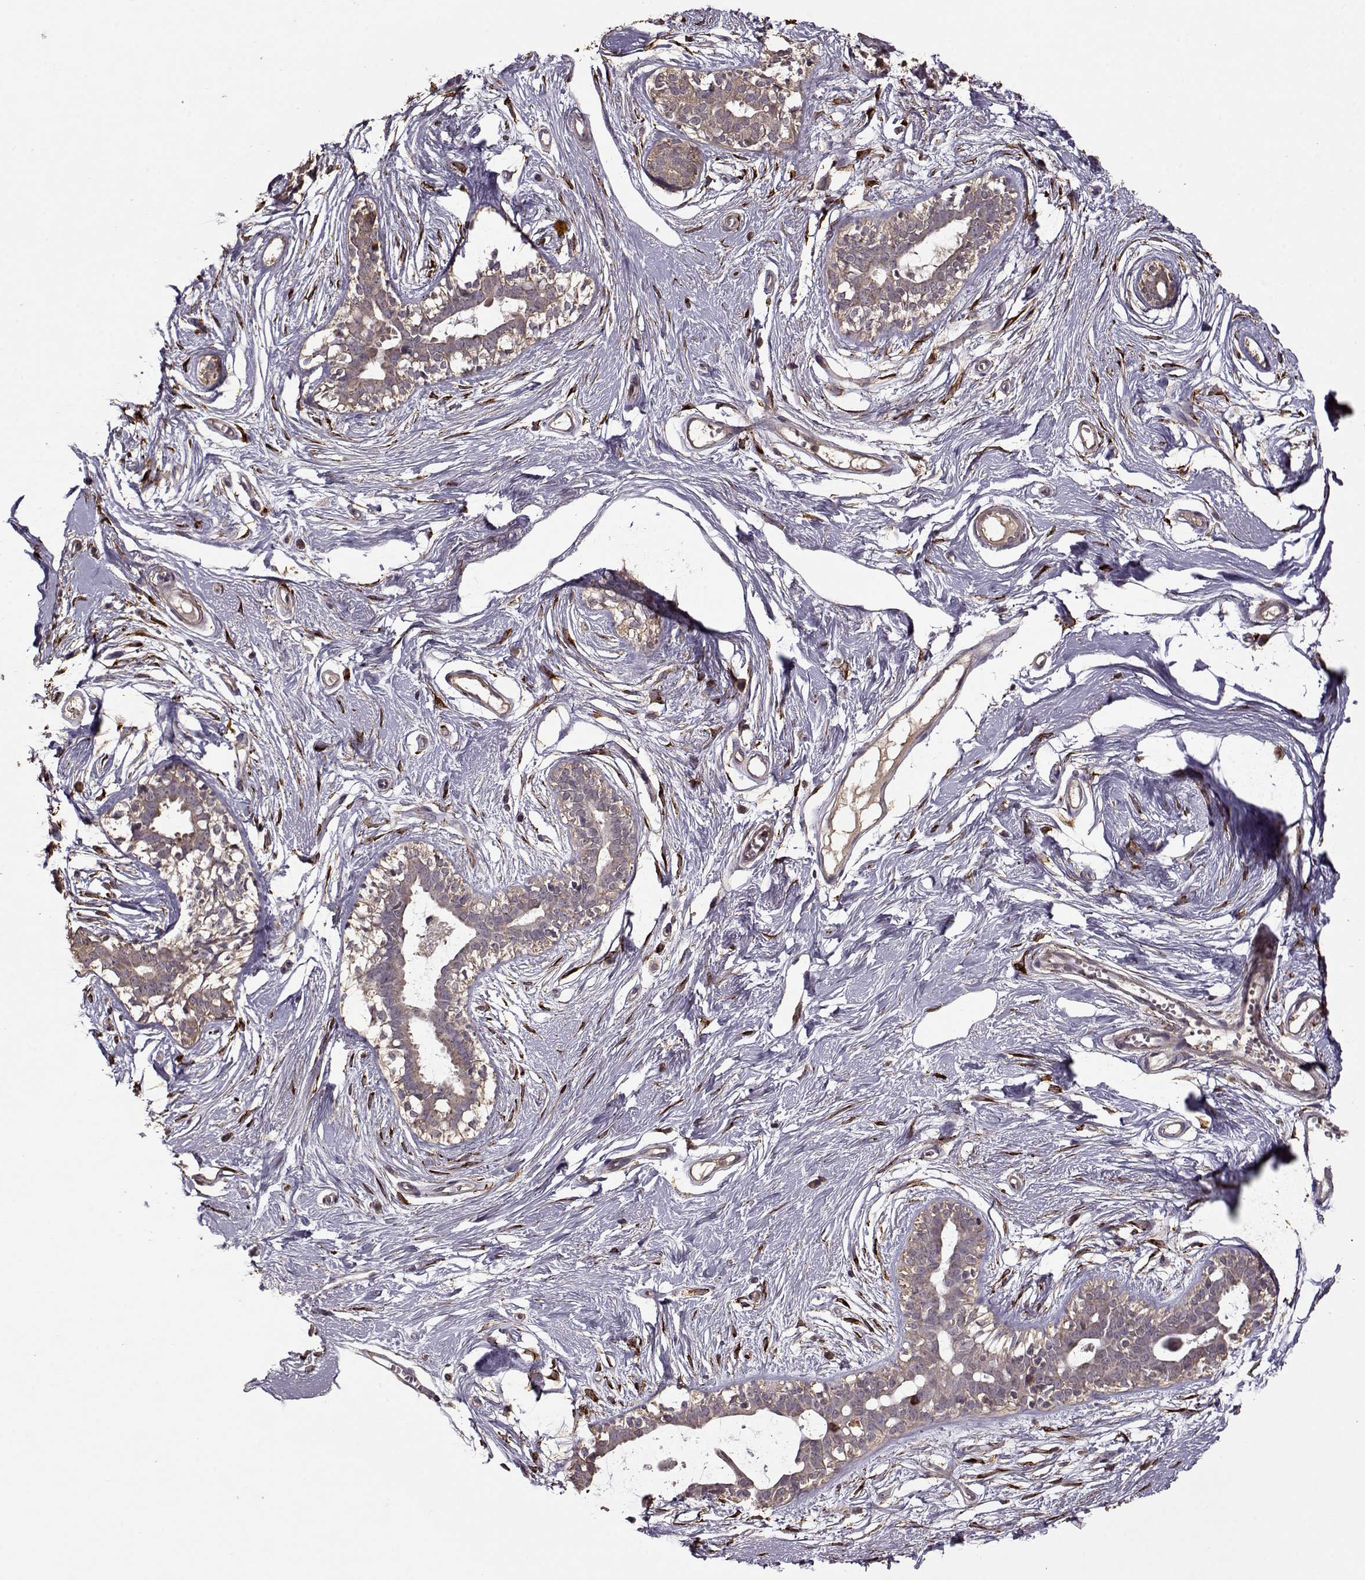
{"staining": {"intensity": "negative", "quantity": "none", "location": "none"}, "tissue": "breast", "cell_type": "Adipocytes", "image_type": "normal", "snomed": [{"axis": "morphology", "description": "Normal tissue, NOS"}, {"axis": "topography", "description": "Breast"}], "caption": "An image of breast stained for a protein demonstrates no brown staining in adipocytes. (Immunohistochemistry (ihc), brightfield microscopy, high magnification).", "gene": "IMMP1L", "patient": {"sex": "female", "age": 49}}